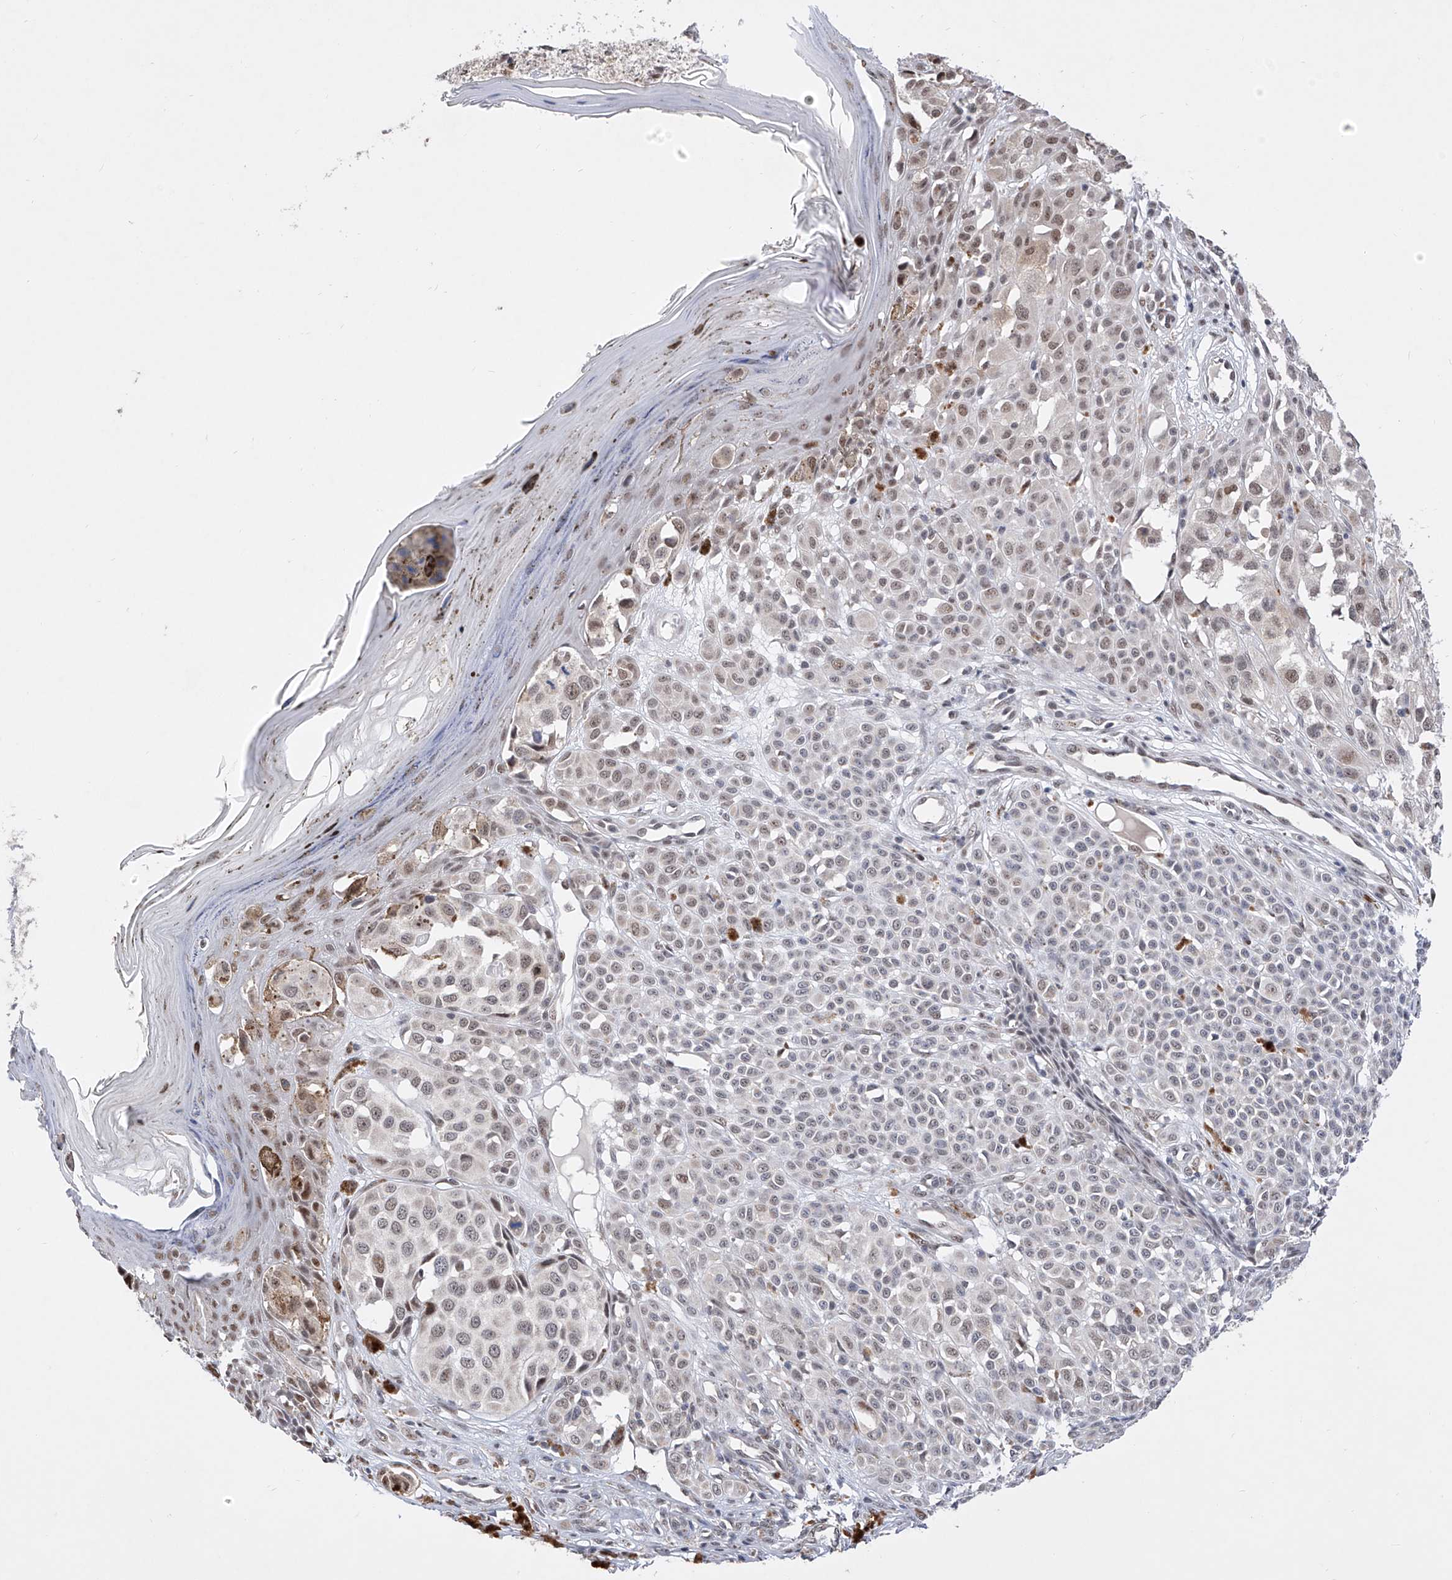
{"staining": {"intensity": "moderate", "quantity": "25%-75%", "location": "nuclear"}, "tissue": "melanoma", "cell_type": "Tumor cells", "image_type": "cancer", "snomed": [{"axis": "morphology", "description": "Malignant melanoma, NOS"}, {"axis": "topography", "description": "Skin of leg"}], "caption": "Moderate nuclear expression for a protein is identified in approximately 25%-75% of tumor cells of melanoma using immunohistochemistry.", "gene": "RAD54L", "patient": {"sex": "female", "age": 72}}